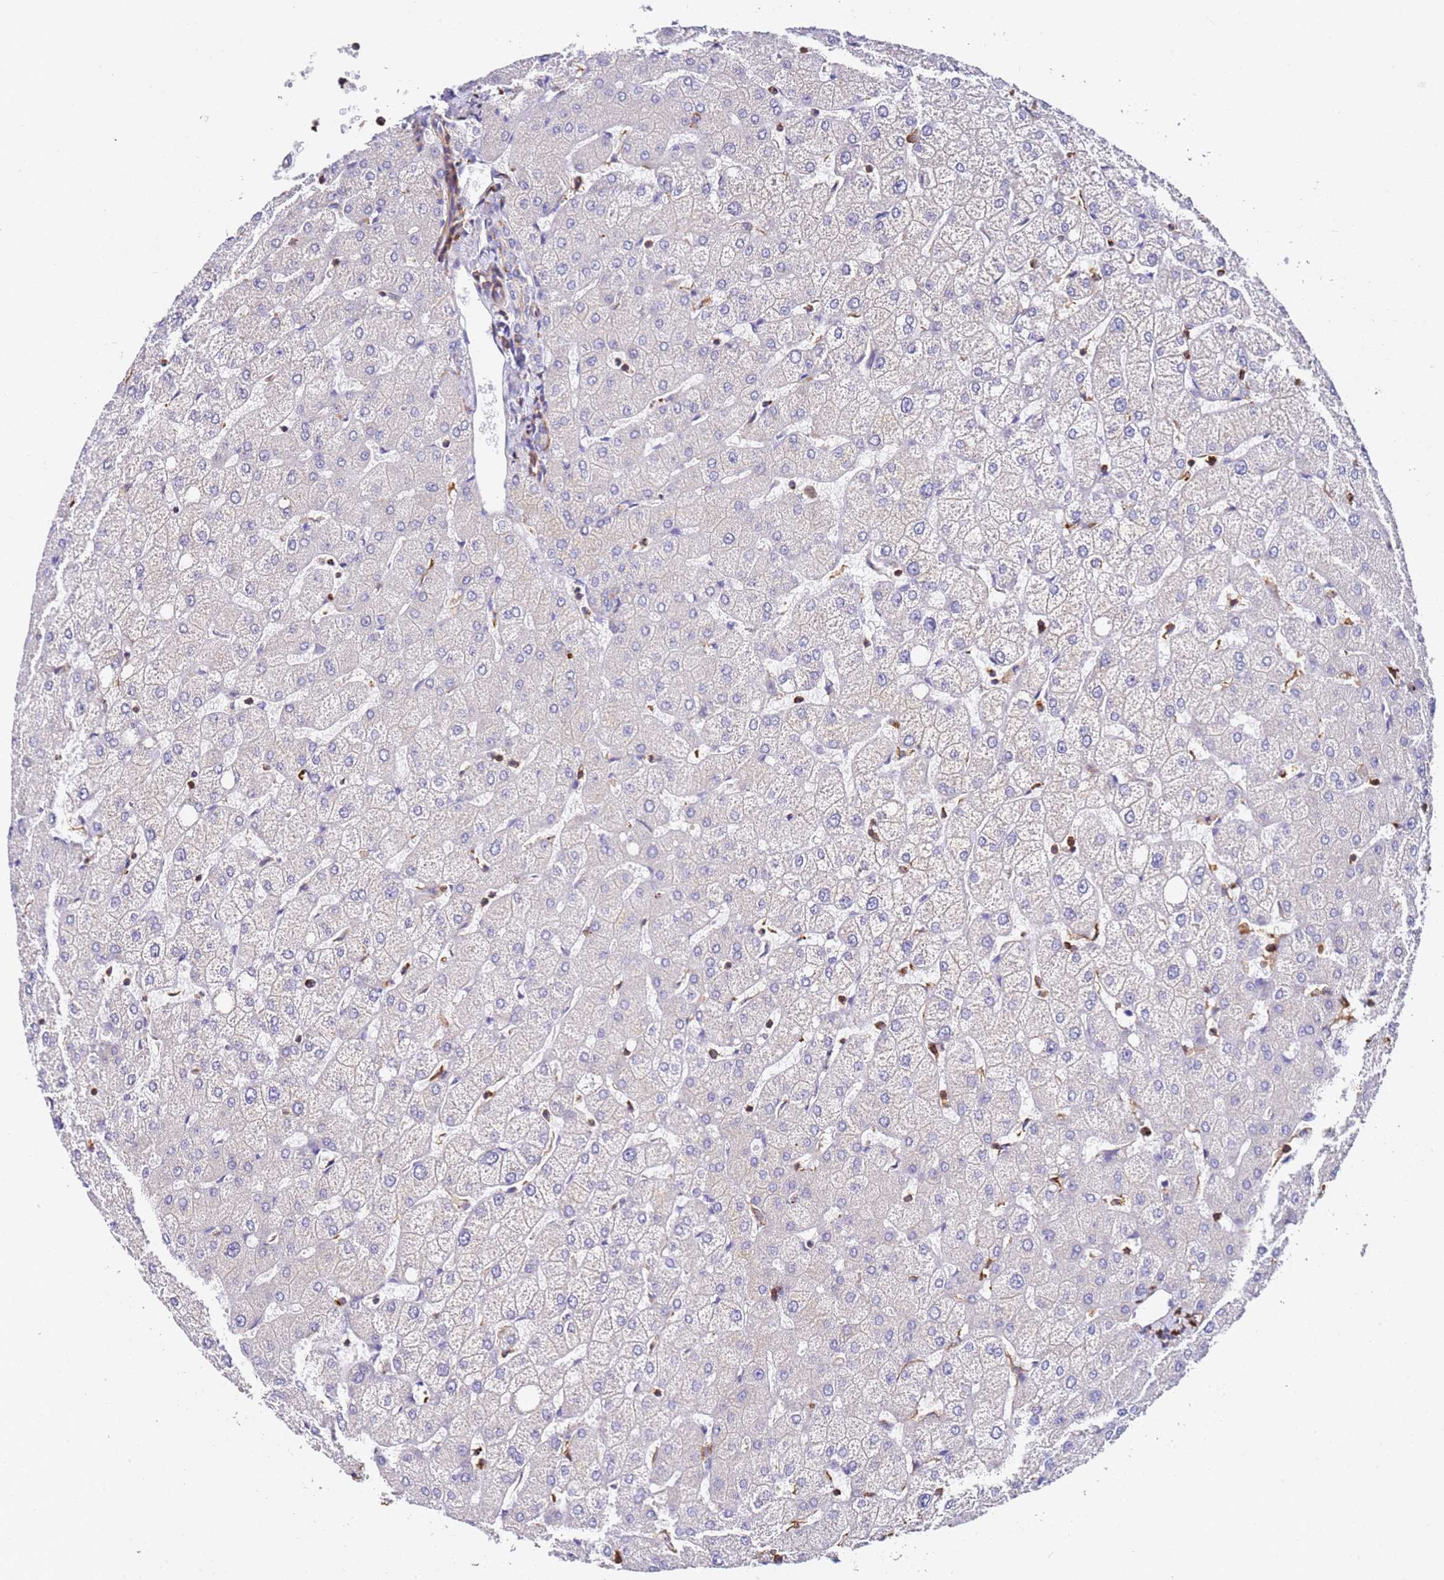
{"staining": {"intensity": "negative", "quantity": "none", "location": "none"}, "tissue": "liver", "cell_type": "Cholangiocytes", "image_type": "normal", "snomed": [{"axis": "morphology", "description": "Normal tissue, NOS"}, {"axis": "topography", "description": "Liver"}], "caption": "This is an immunohistochemistry (IHC) image of benign liver. There is no positivity in cholangiocytes.", "gene": "ZNF671", "patient": {"sex": "female", "age": 54}}